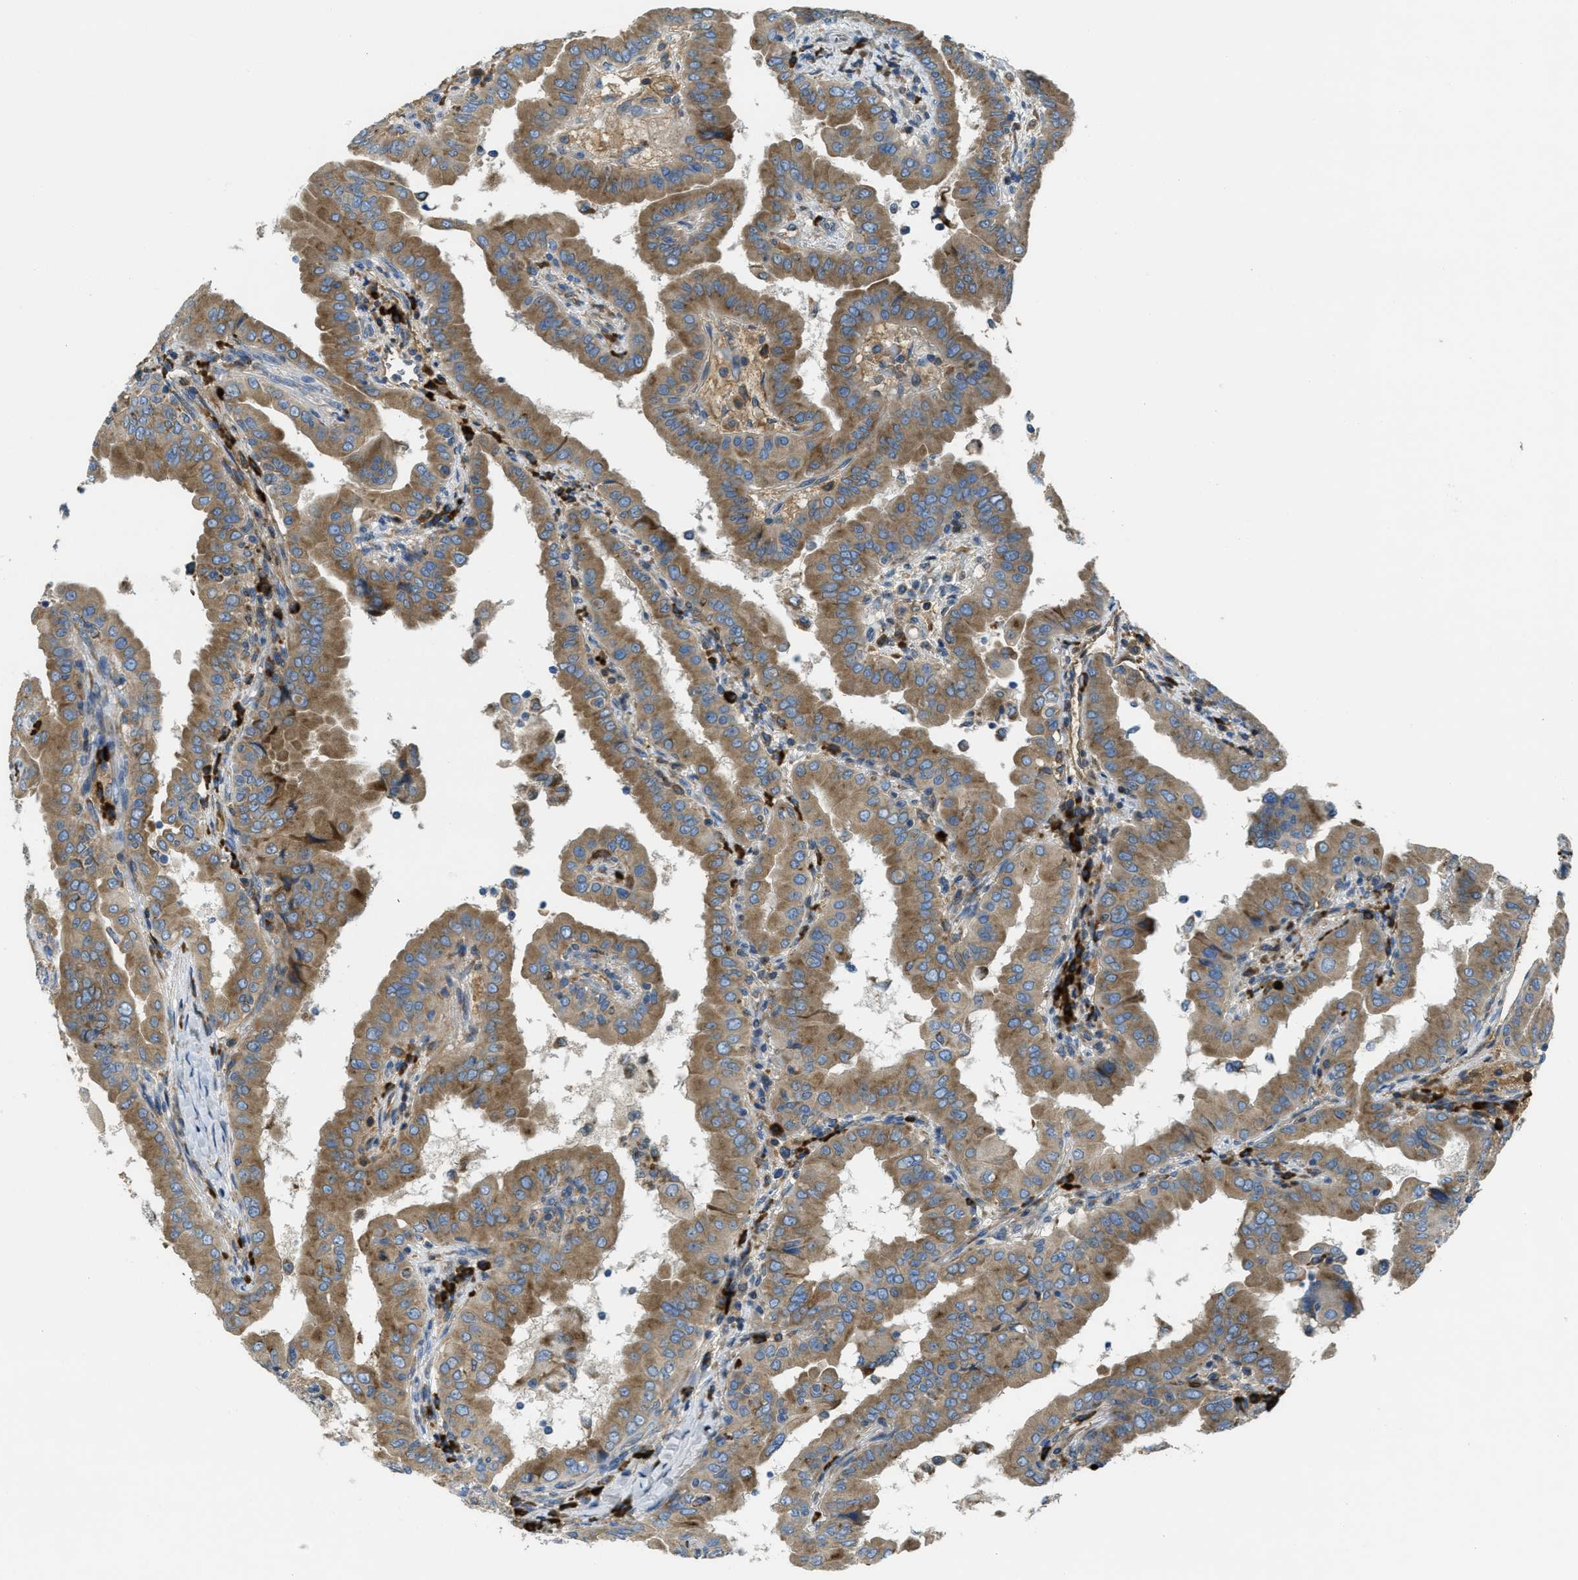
{"staining": {"intensity": "moderate", "quantity": ">75%", "location": "cytoplasmic/membranous"}, "tissue": "thyroid cancer", "cell_type": "Tumor cells", "image_type": "cancer", "snomed": [{"axis": "morphology", "description": "Papillary adenocarcinoma, NOS"}, {"axis": "topography", "description": "Thyroid gland"}], "caption": "There is medium levels of moderate cytoplasmic/membranous expression in tumor cells of thyroid cancer (papillary adenocarcinoma), as demonstrated by immunohistochemical staining (brown color).", "gene": "SSR1", "patient": {"sex": "male", "age": 33}}